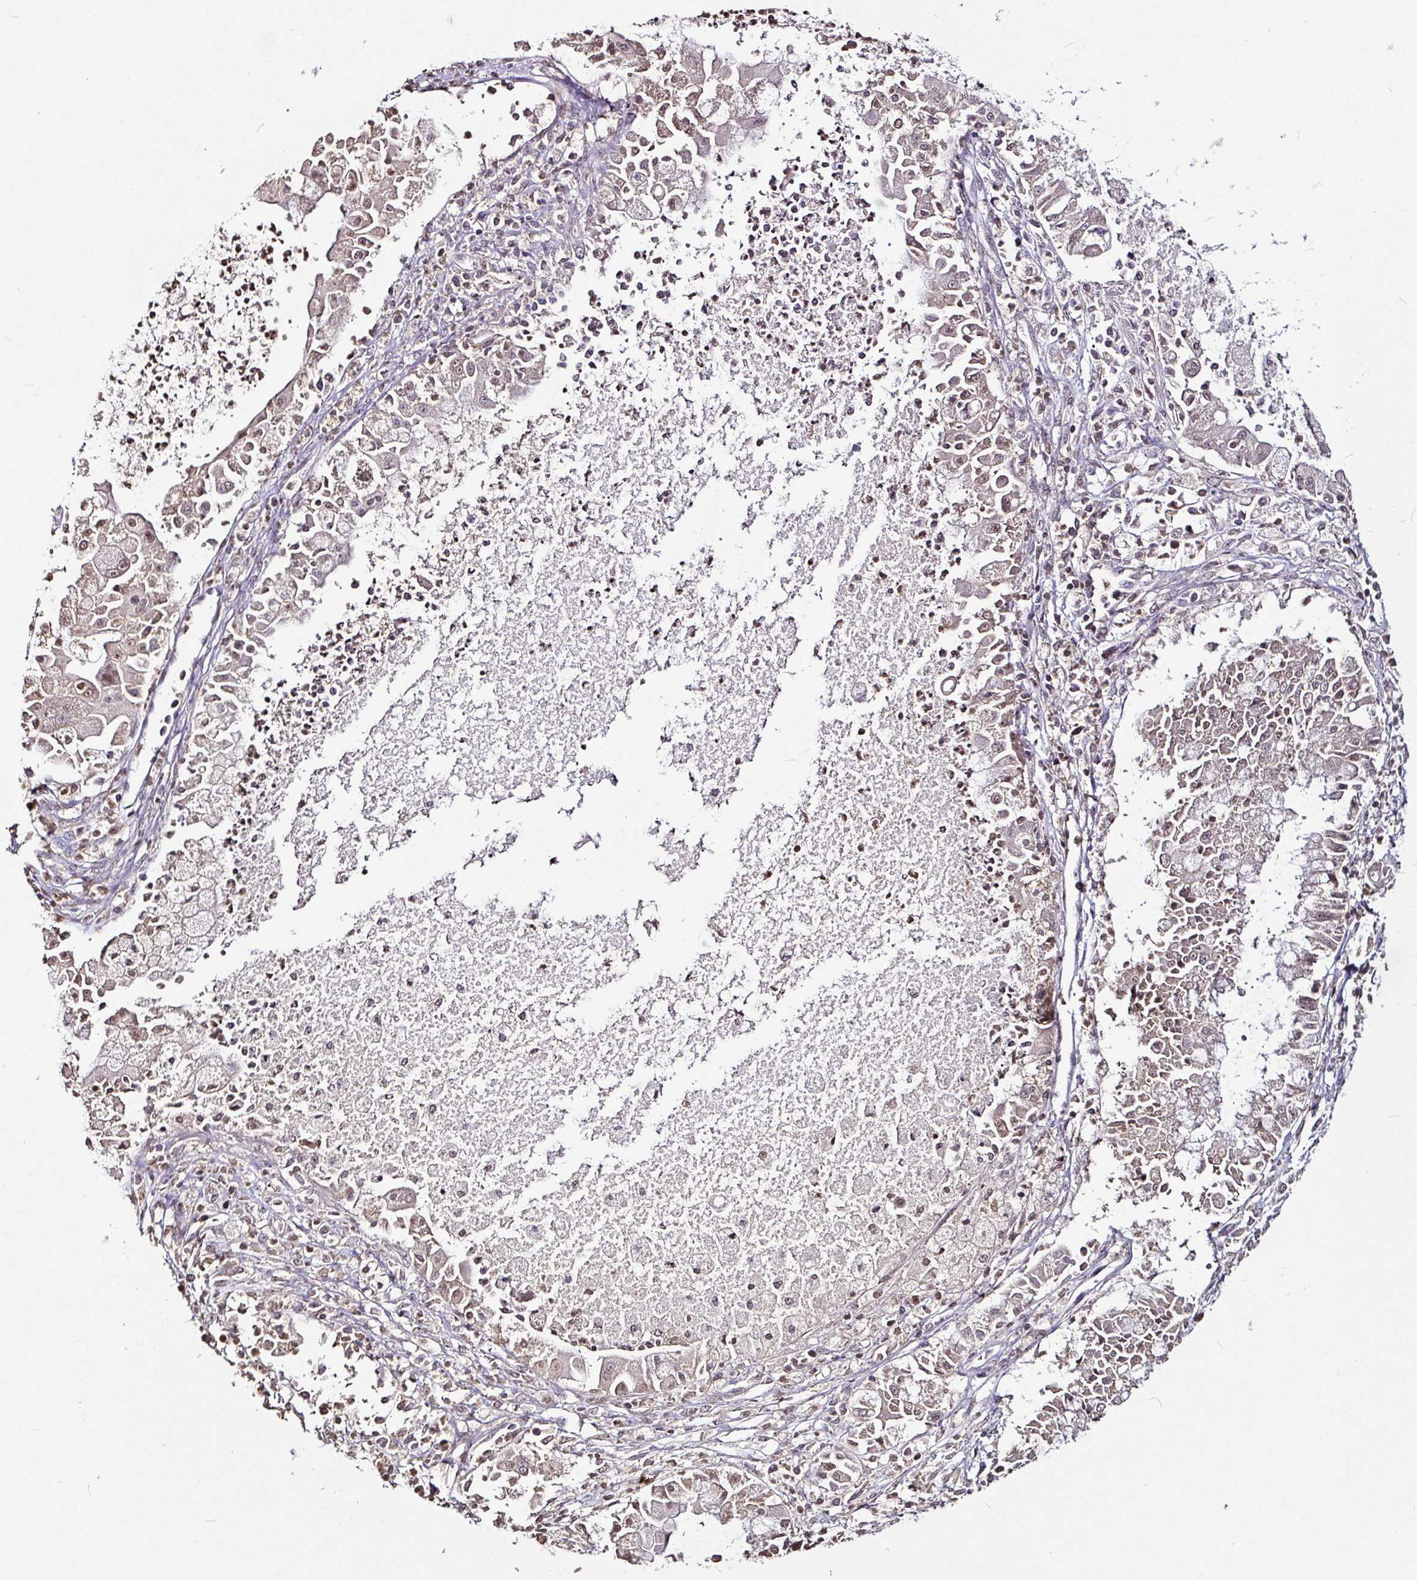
{"staining": {"intensity": "weak", "quantity": "25%-75%", "location": "nuclear"}, "tissue": "ovarian cancer", "cell_type": "Tumor cells", "image_type": "cancer", "snomed": [{"axis": "morphology", "description": "Cystadenocarcinoma, mucinous, NOS"}, {"axis": "topography", "description": "Ovary"}], "caption": "Immunohistochemistry of mucinous cystadenocarcinoma (ovarian) demonstrates low levels of weak nuclear positivity in approximately 25%-75% of tumor cells.", "gene": "RPL38", "patient": {"sex": "female", "age": 70}}